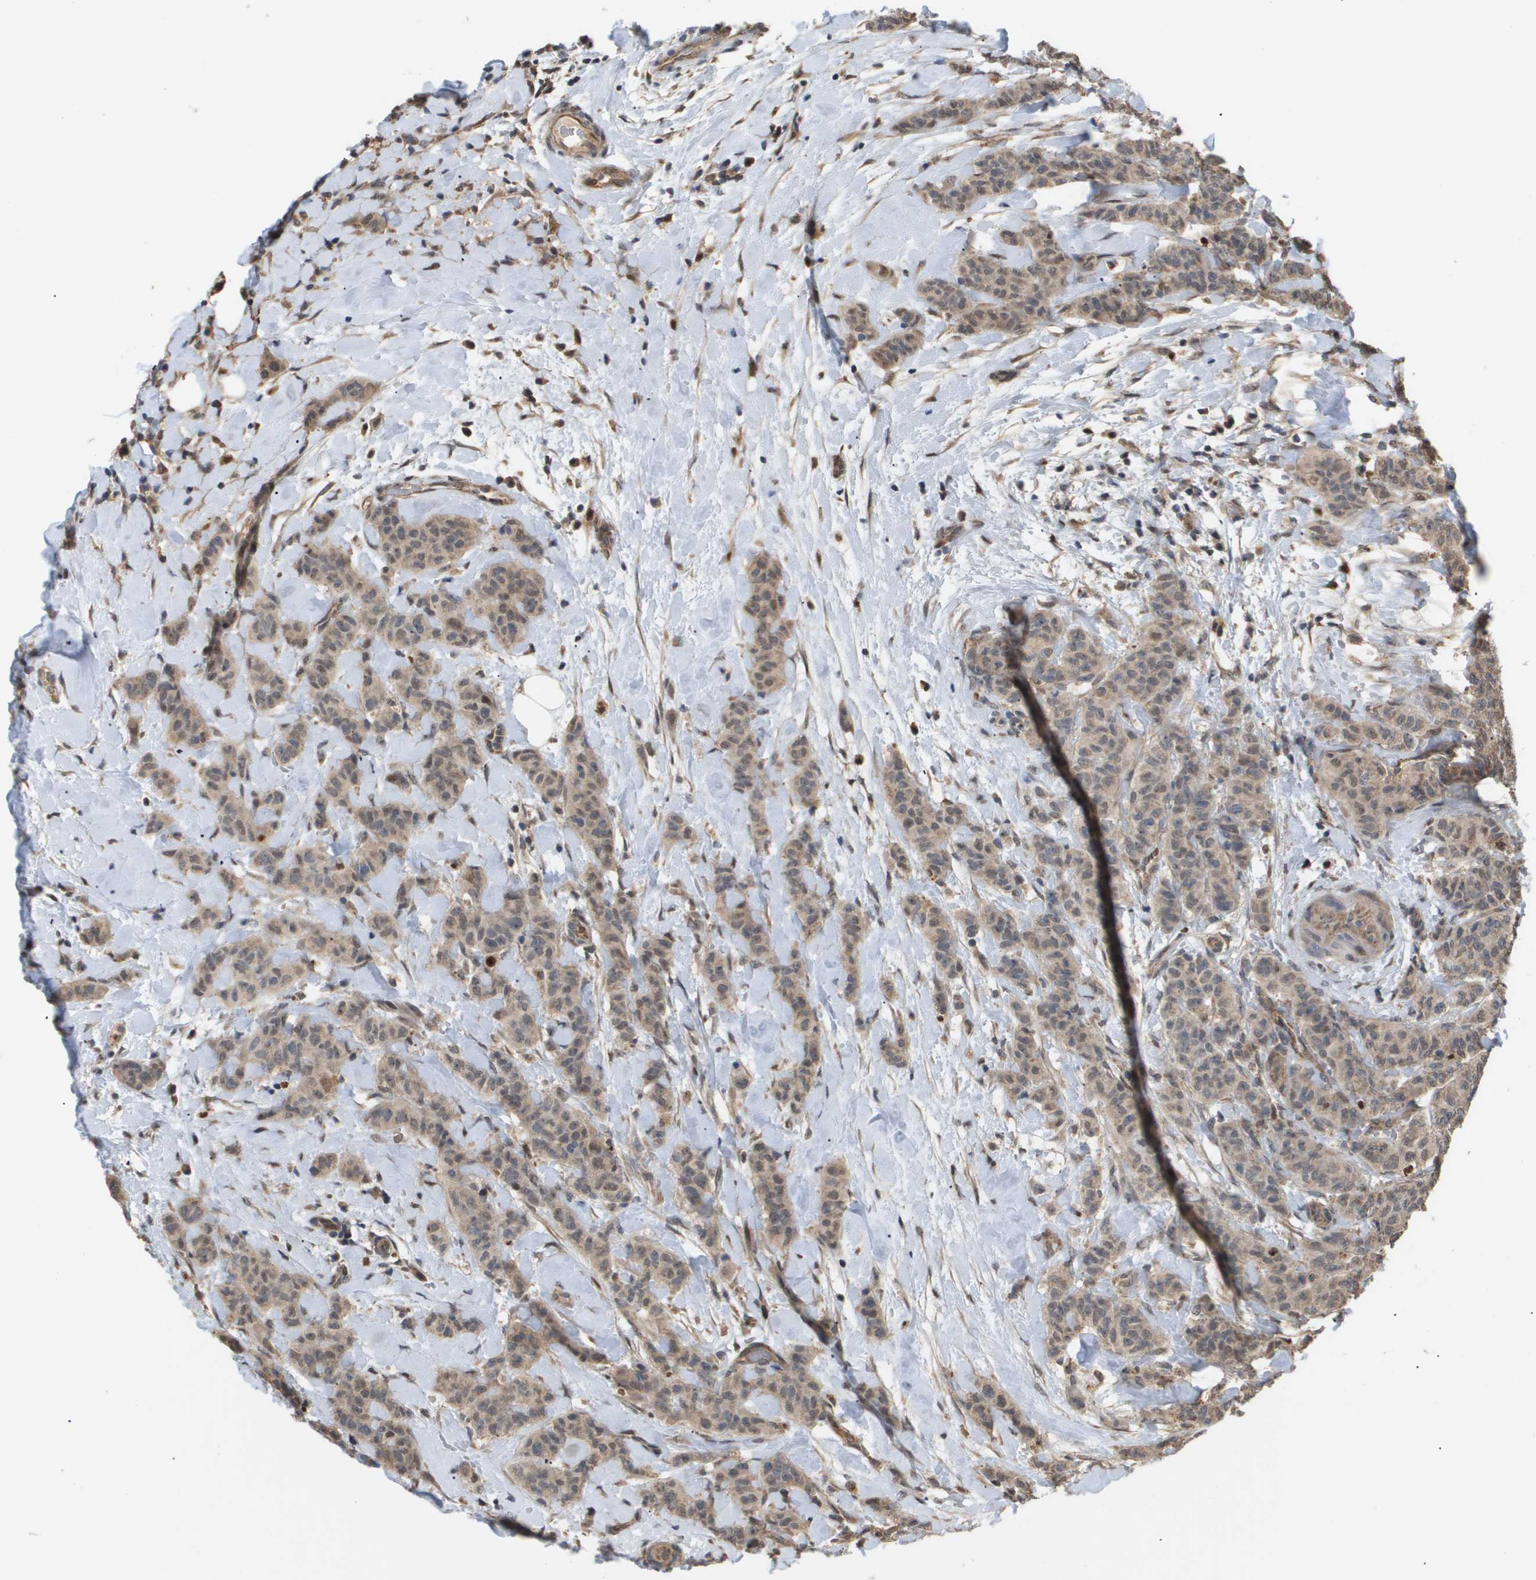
{"staining": {"intensity": "weak", "quantity": ">75%", "location": "cytoplasmic/membranous"}, "tissue": "breast cancer", "cell_type": "Tumor cells", "image_type": "cancer", "snomed": [{"axis": "morphology", "description": "Normal tissue, NOS"}, {"axis": "morphology", "description": "Duct carcinoma"}, {"axis": "topography", "description": "Breast"}], "caption": "A photomicrograph of breast cancer (invasive ductal carcinoma) stained for a protein reveals weak cytoplasmic/membranous brown staining in tumor cells.", "gene": "PDGFB", "patient": {"sex": "female", "age": 40}}